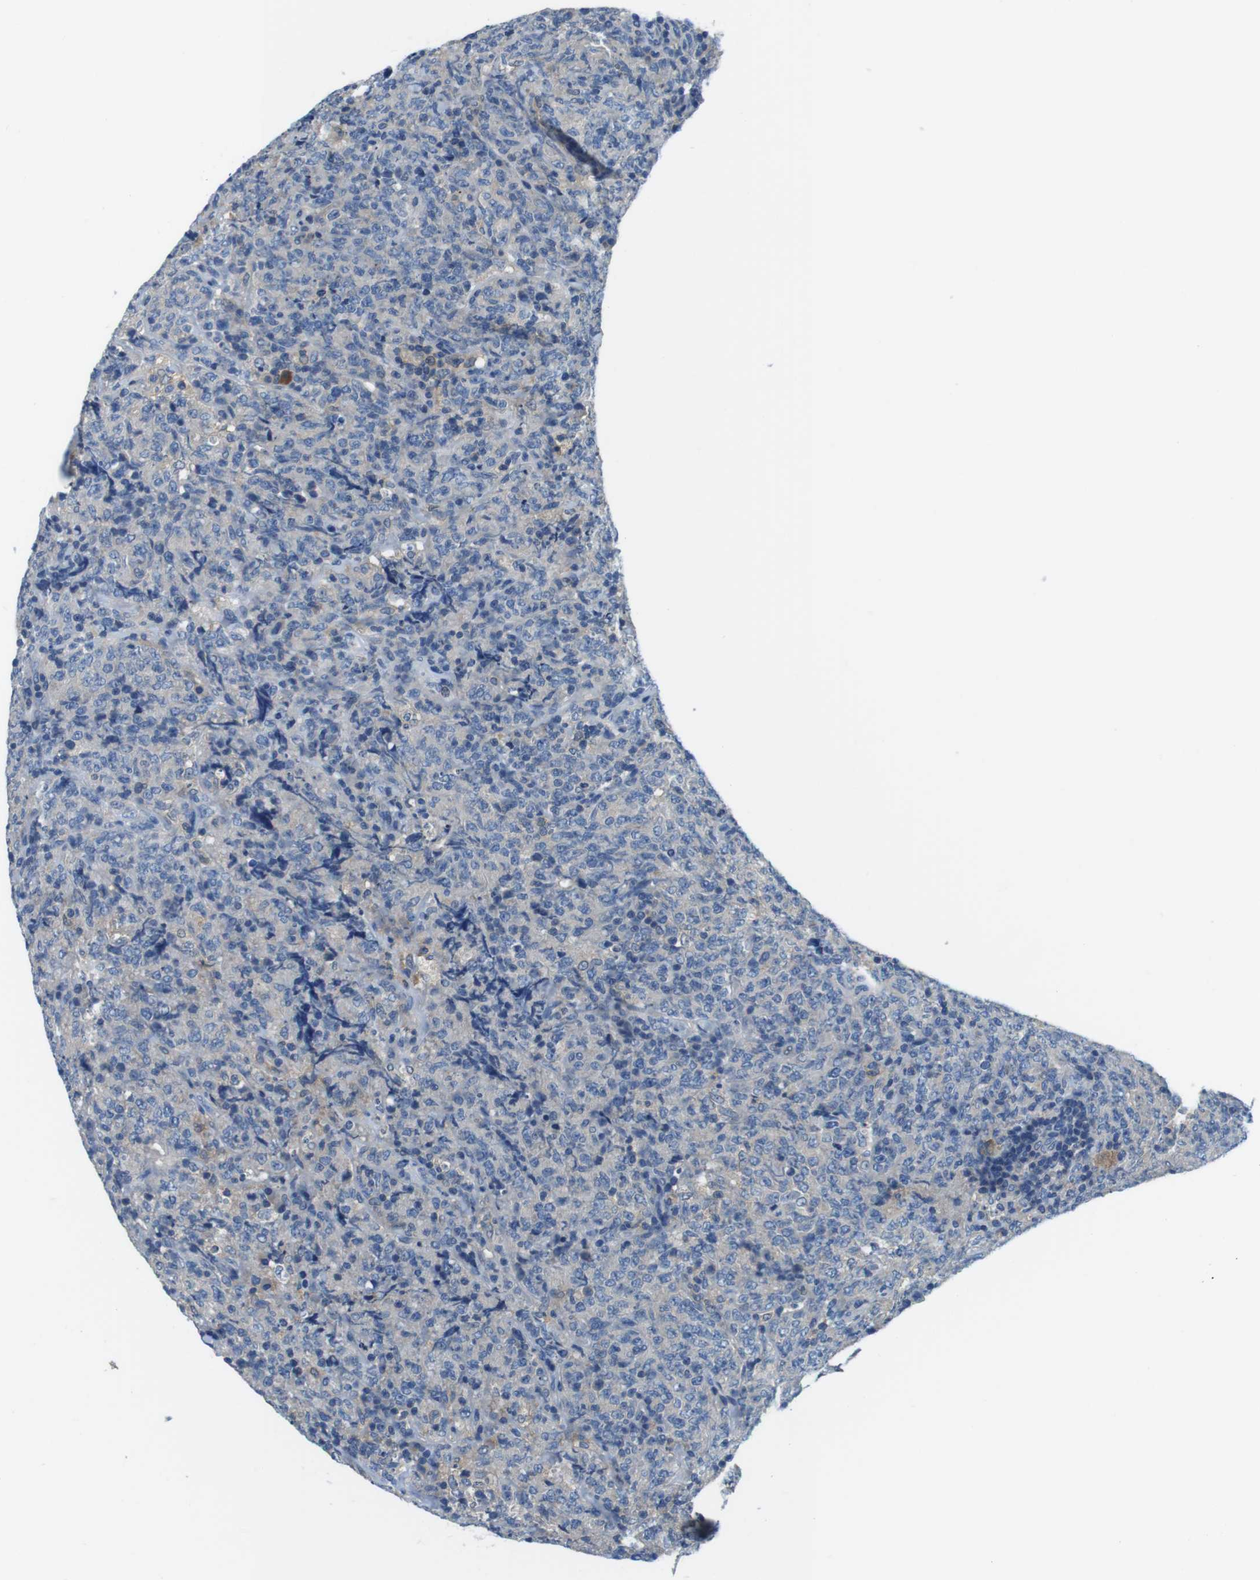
{"staining": {"intensity": "negative", "quantity": "none", "location": "none"}, "tissue": "lymphoma", "cell_type": "Tumor cells", "image_type": "cancer", "snomed": [{"axis": "morphology", "description": "Malignant lymphoma, non-Hodgkin's type, High grade"}, {"axis": "topography", "description": "Tonsil"}], "caption": "An image of human lymphoma is negative for staining in tumor cells. (DAB immunohistochemistry, high magnification).", "gene": "DENND4C", "patient": {"sex": "female", "age": 36}}